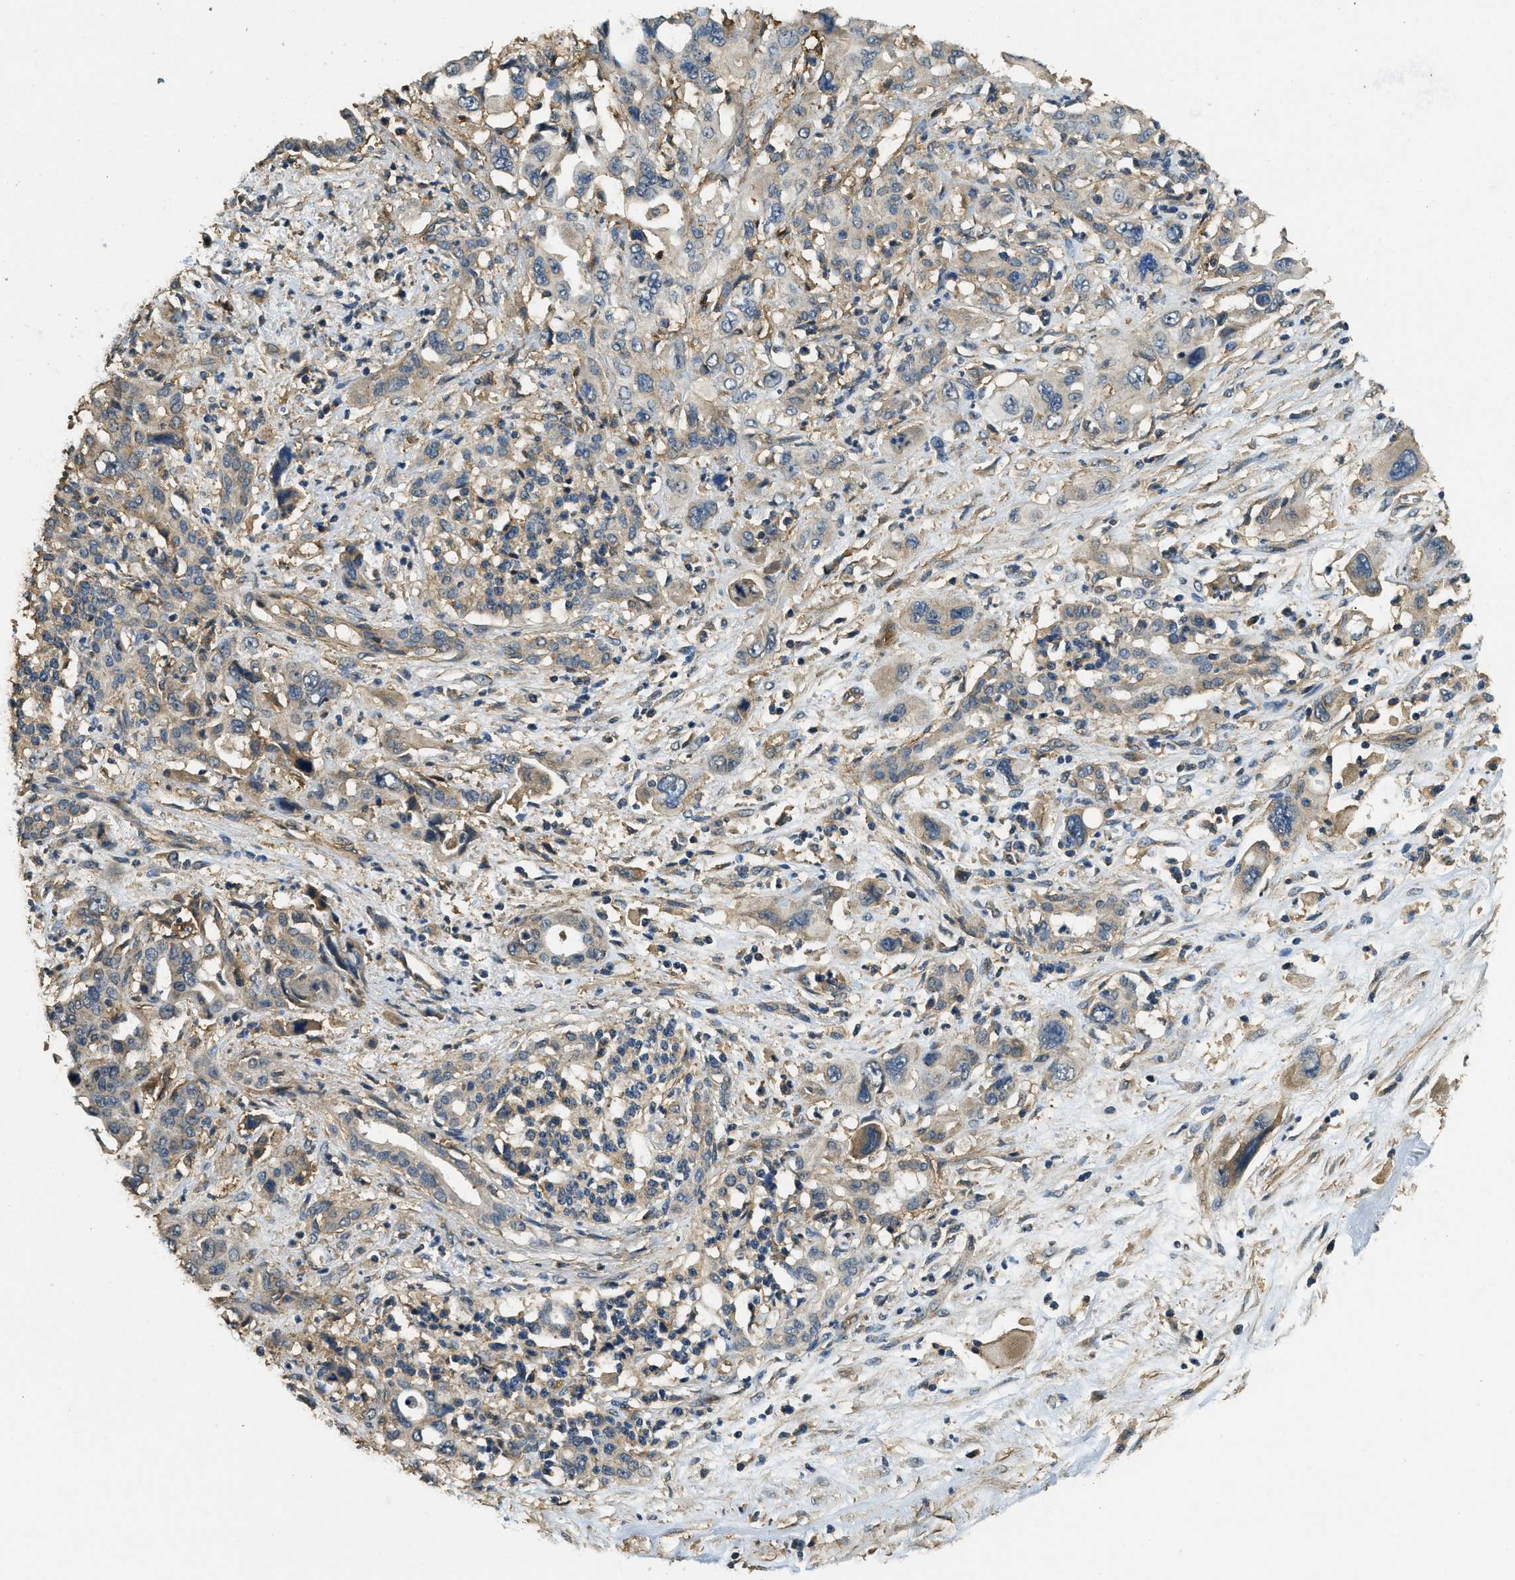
{"staining": {"intensity": "negative", "quantity": "none", "location": "none"}, "tissue": "pancreatic cancer", "cell_type": "Tumor cells", "image_type": "cancer", "snomed": [{"axis": "morphology", "description": "Adenocarcinoma, NOS"}, {"axis": "topography", "description": "Pancreas"}], "caption": "An immunohistochemistry image of pancreatic cancer is shown. There is no staining in tumor cells of pancreatic cancer.", "gene": "CD276", "patient": {"sex": "male", "age": 46}}